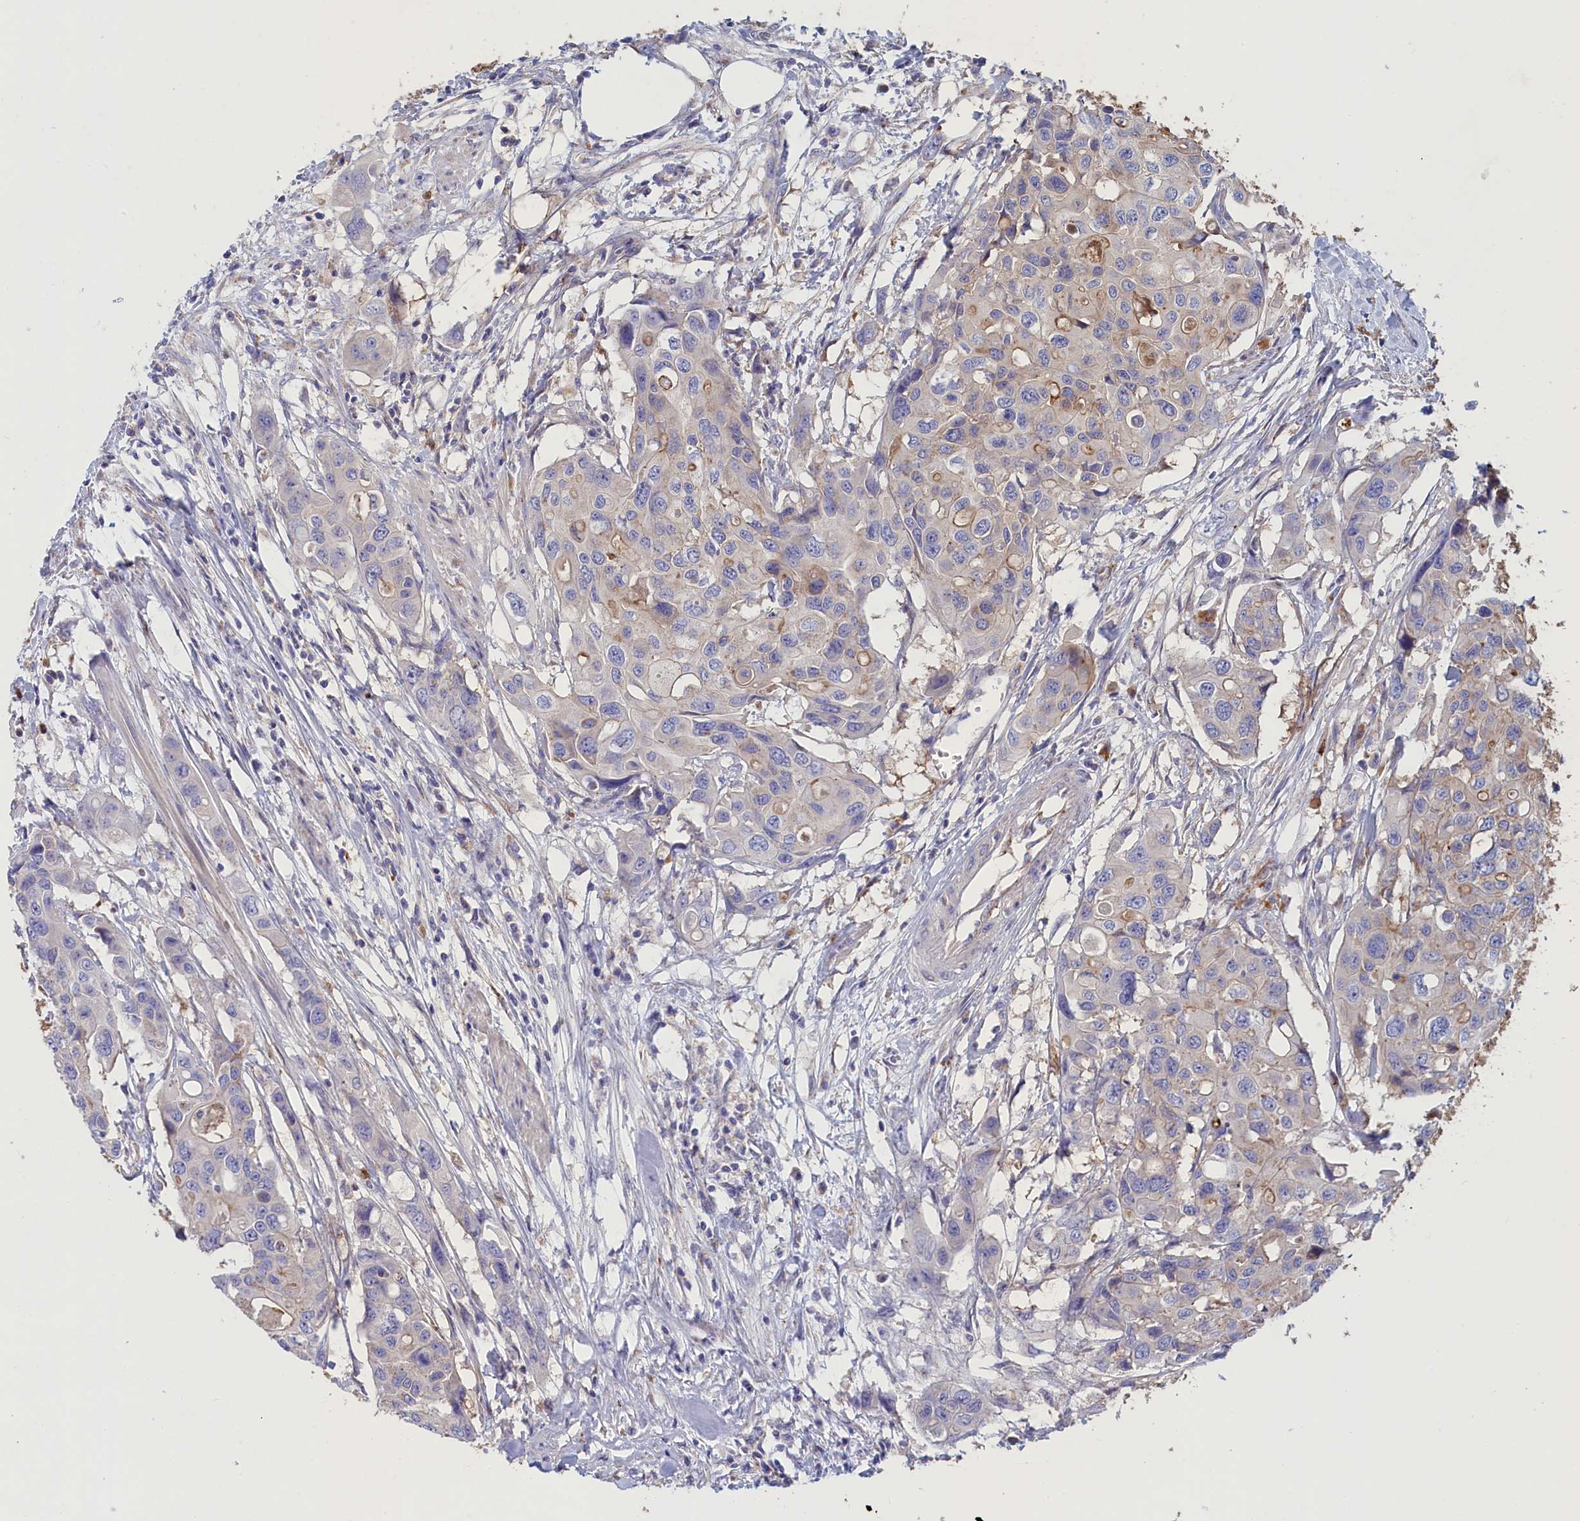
{"staining": {"intensity": "weak", "quantity": "<25%", "location": "cytoplasmic/membranous"}, "tissue": "colorectal cancer", "cell_type": "Tumor cells", "image_type": "cancer", "snomed": [{"axis": "morphology", "description": "Adenocarcinoma, NOS"}, {"axis": "topography", "description": "Colon"}], "caption": "High power microscopy micrograph of an IHC image of colorectal adenocarcinoma, revealing no significant expression in tumor cells. (Stains: DAB immunohistochemistry with hematoxylin counter stain, Microscopy: brightfield microscopy at high magnification).", "gene": "WDR6", "patient": {"sex": "male", "age": 77}}